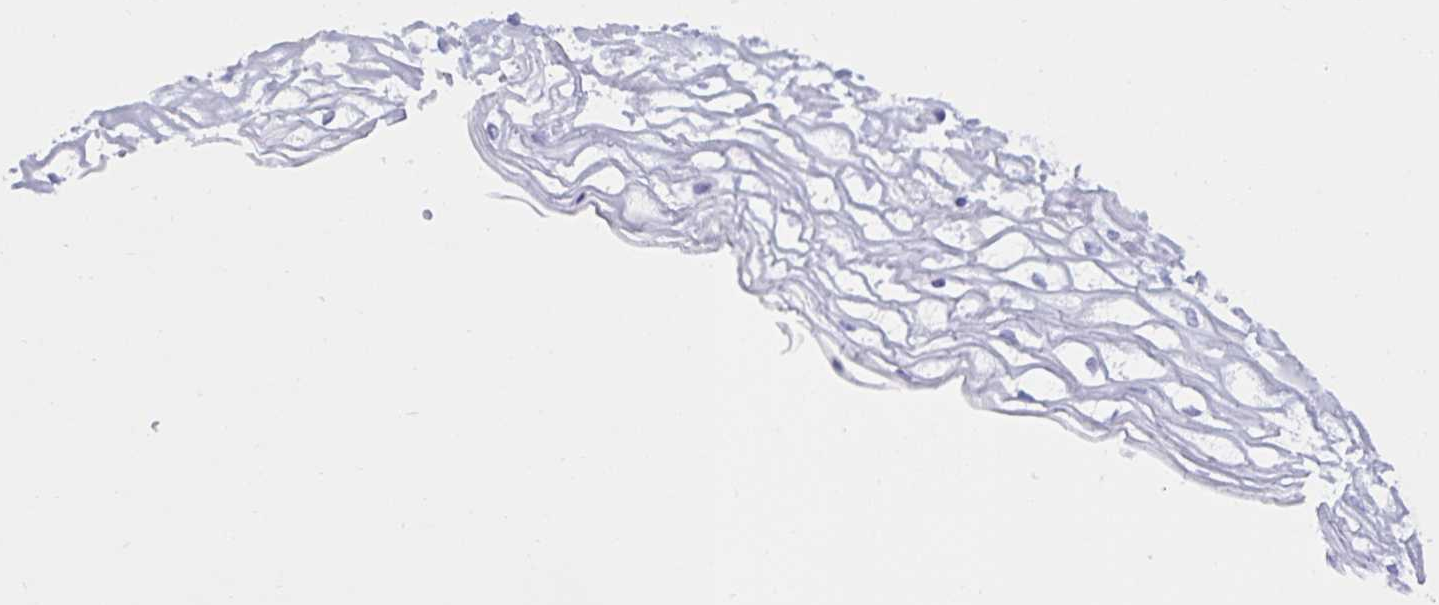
{"staining": {"intensity": "negative", "quantity": "none", "location": "none"}, "tissue": "cervix", "cell_type": "Glandular cells", "image_type": "normal", "snomed": [{"axis": "morphology", "description": "Normal tissue, NOS"}, {"axis": "topography", "description": "Cervix"}], "caption": "A high-resolution histopathology image shows immunohistochemistry staining of unremarkable cervix, which demonstrates no significant positivity in glandular cells. (Brightfield microscopy of DAB (3,3'-diaminobenzidine) immunohistochemistry at high magnification).", "gene": "MON2", "patient": {"sex": "female", "age": 36}}